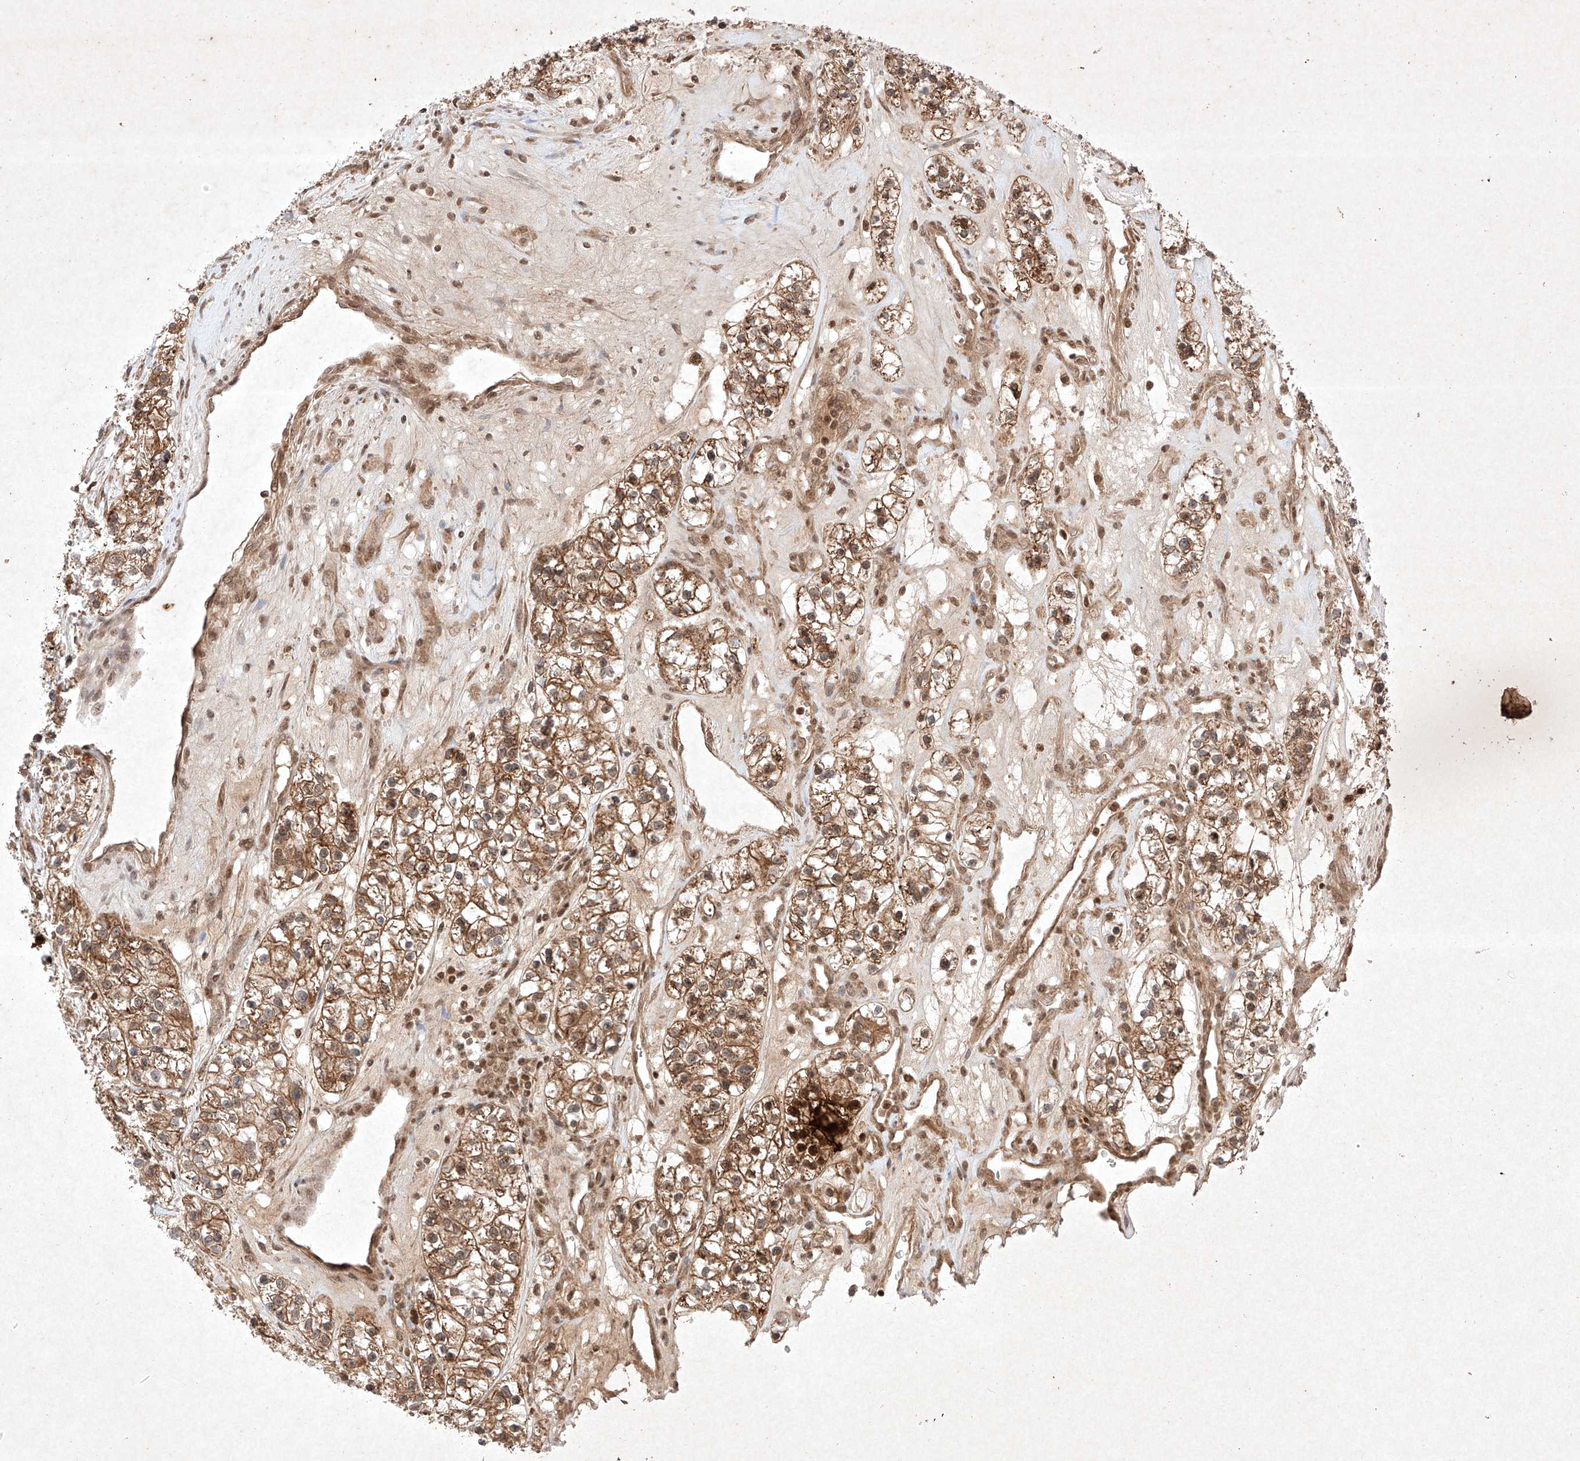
{"staining": {"intensity": "moderate", "quantity": ">75%", "location": "cytoplasmic/membranous"}, "tissue": "renal cancer", "cell_type": "Tumor cells", "image_type": "cancer", "snomed": [{"axis": "morphology", "description": "Adenocarcinoma, NOS"}, {"axis": "topography", "description": "Kidney"}], "caption": "Tumor cells reveal medium levels of moderate cytoplasmic/membranous expression in approximately >75% of cells in adenocarcinoma (renal). The protein is stained brown, and the nuclei are stained in blue (DAB (3,3'-diaminobenzidine) IHC with brightfield microscopy, high magnification).", "gene": "RNF31", "patient": {"sex": "female", "age": 57}}